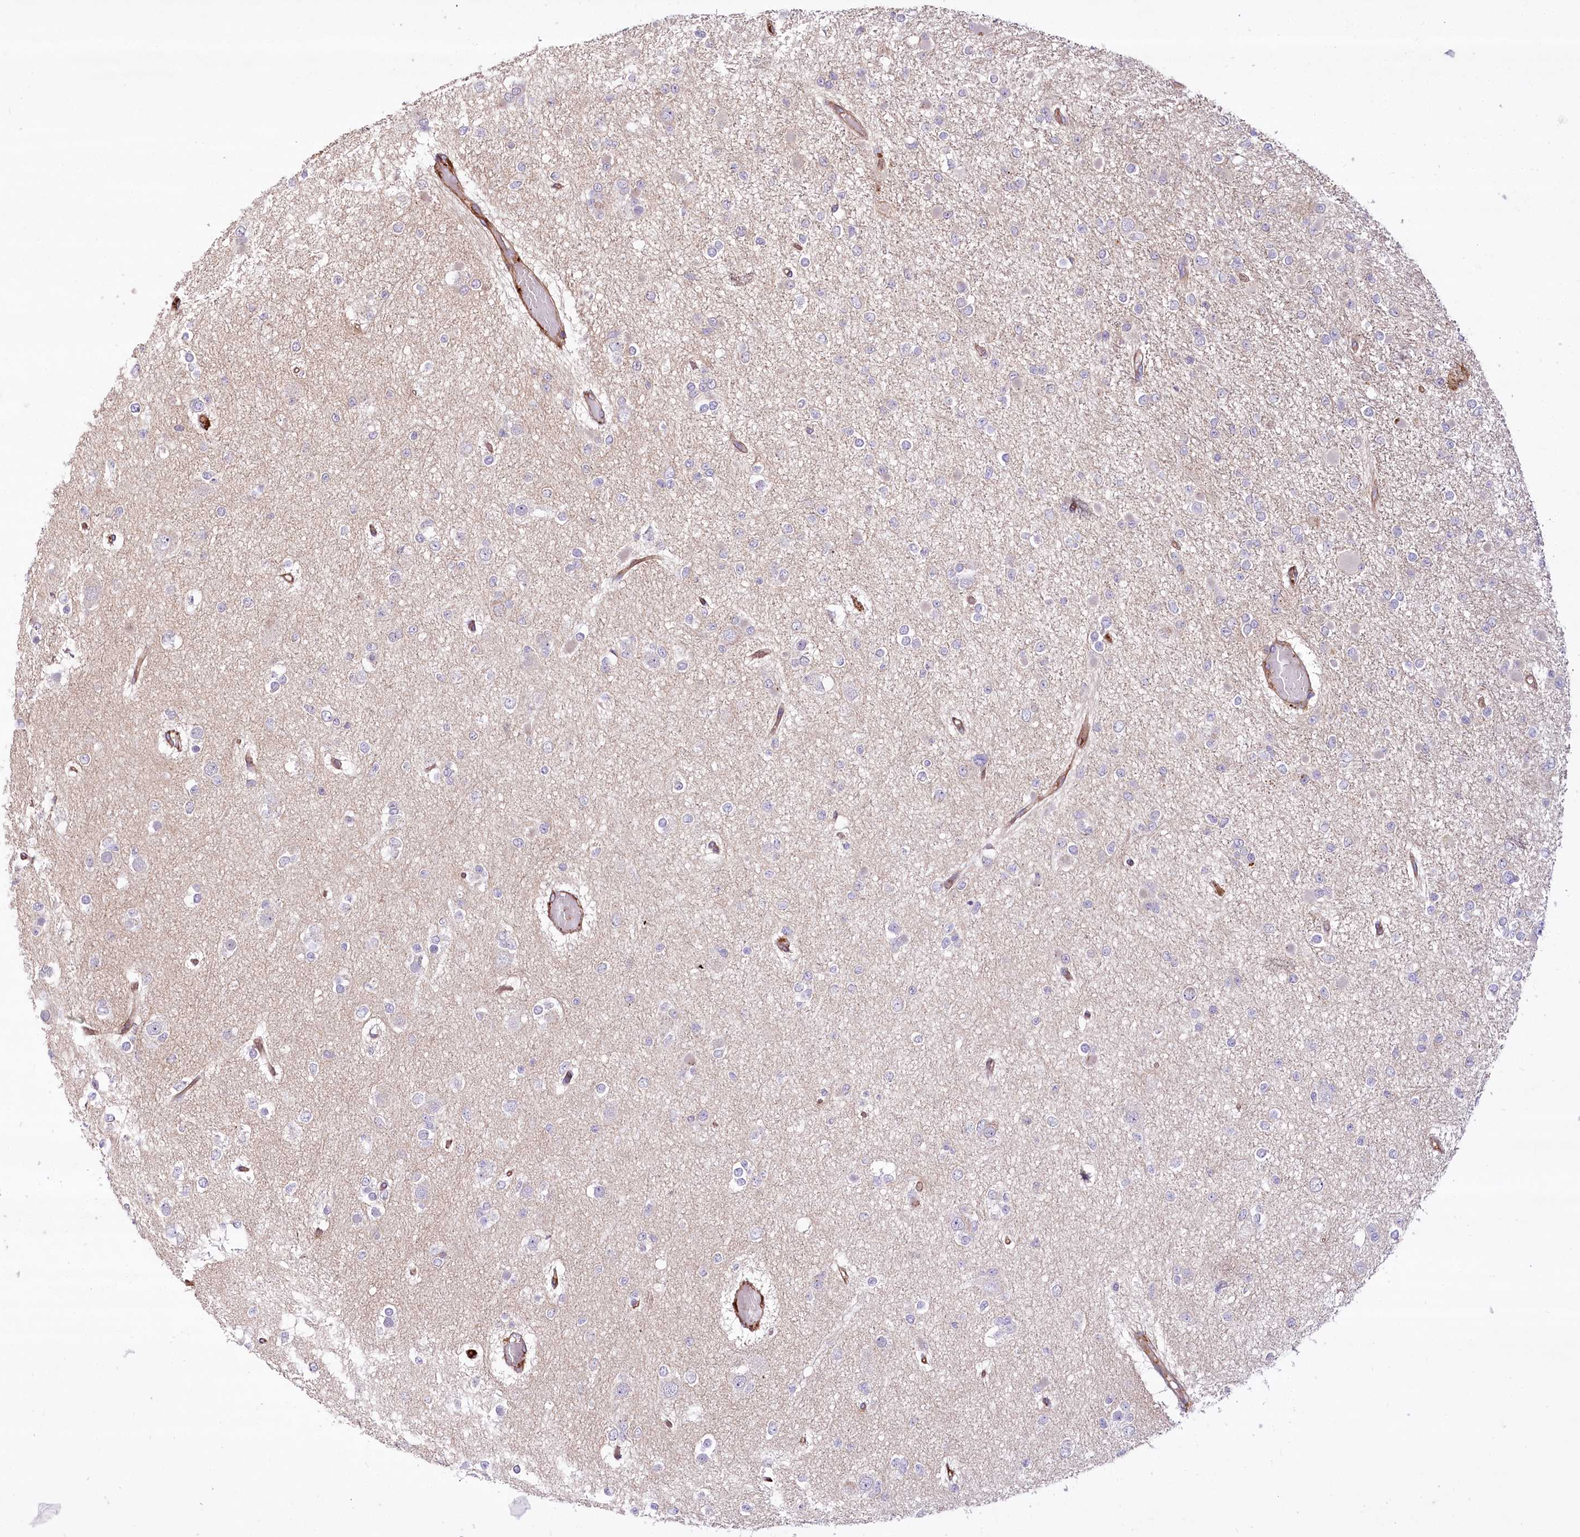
{"staining": {"intensity": "negative", "quantity": "none", "location": "none"}, "tissue": "glioma", "cell_type": "Tumor cells", "image_type": "cancer", "snomed": [{"axis": "morphology", "description": "Glioma, malignant, Low grade"}, {"axis": "topography", "description": "Brain"}], "caption": "IHC of human malignant glioma (low-grade) demonstrates no positivity in tumor cells.", "gene": "PSTK", "patient": {"sex": "female", "age": 22}}